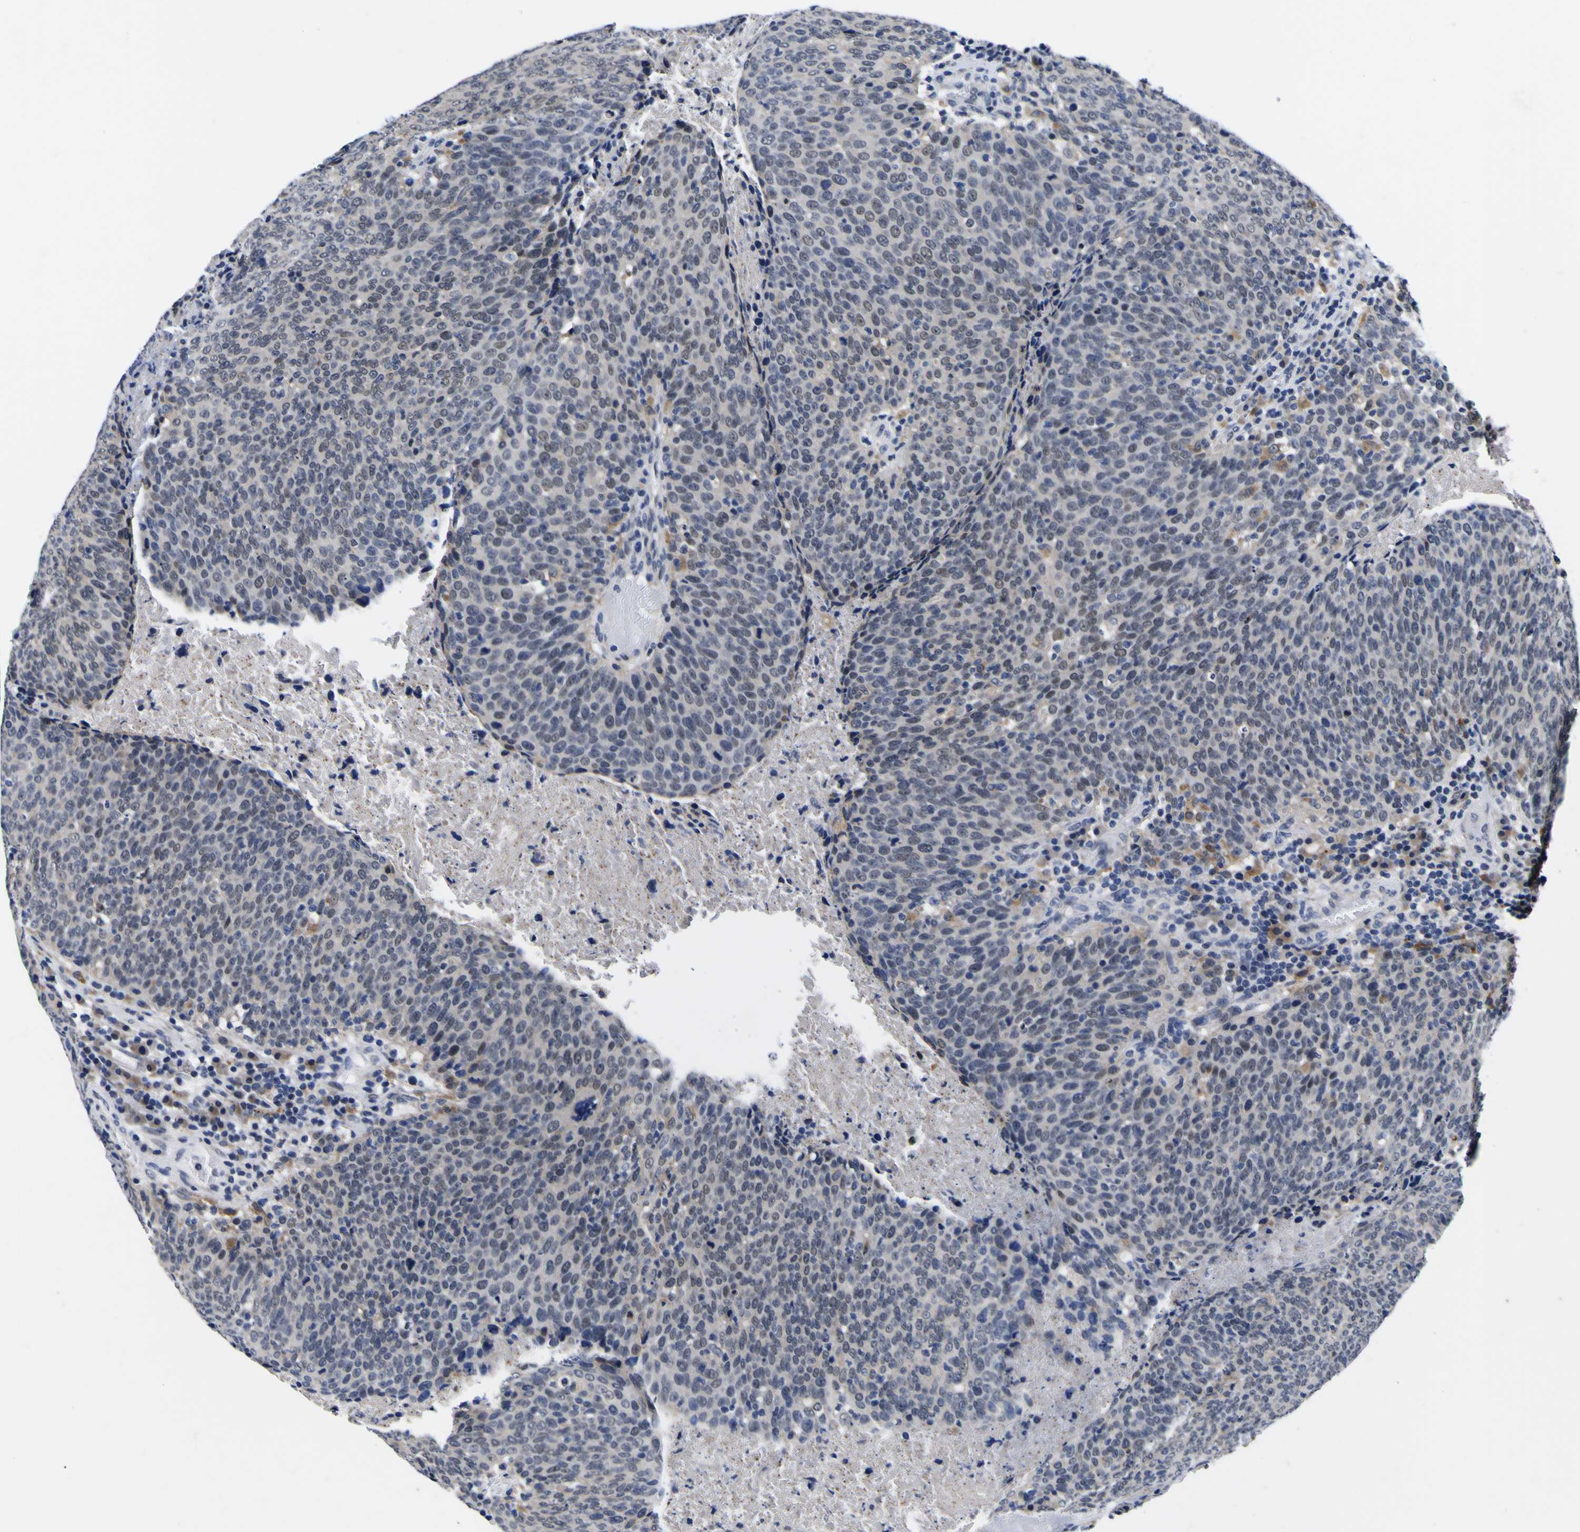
{"staining": {"intensity": "weak", "quantity": "<25%", "location": "nuclear"}, "tissue": "head and neck cancer", "cell_type": "Tumor cells", "image_type": "cancer", "snomed": [{"axis": "morphology", "description": "Squamous cell carcinoma, NOS"}, {"axis": "morphology", "description": "Squamous cell carcinoma, metastatic, NOS"}, {"axis": "topography", "description": "Lymph node"}, {"axis": "topography", "description": "Head-Neck"}], "caption": "DAB immunohistochemical staining of human head and neck cancer (metastatic squamous cell carcinoma) displays no significant positivity in tumor cells.", "gene": "IGFLR1", "patient": {"sex": "male", "age": 62}}